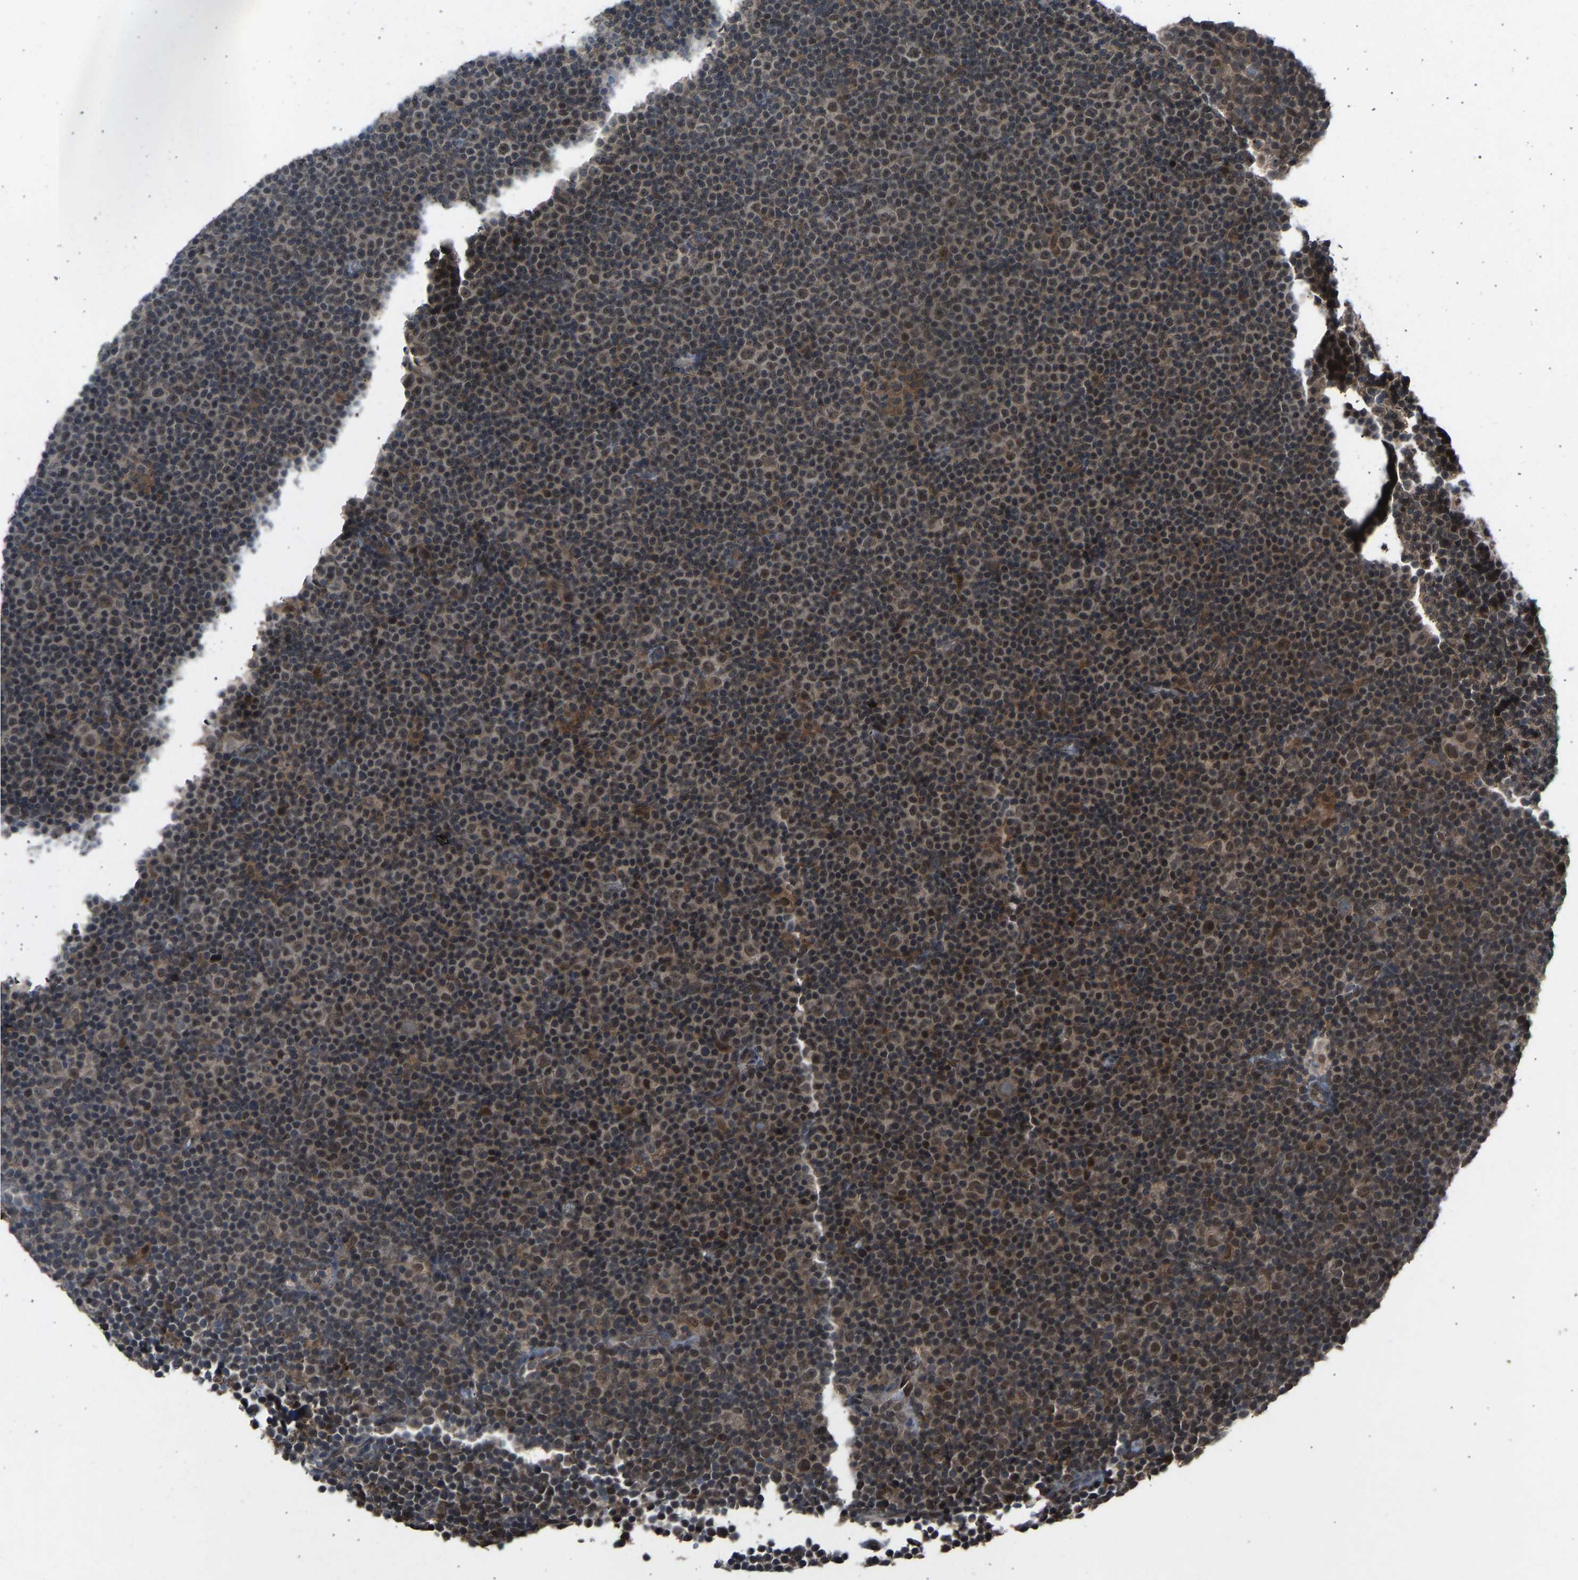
{"staining": {"intensity": "moderate", "quantity": ">75%", "location": "cytoplasmic/membranous,nuclear"}, "tissue": "lymphoma", "cell_type": "Tumor cells", "image_type": "cancer", "snomed": [{"axis": "morphology", "description": "Malignant lymphoma, non-Hodgkin's type, Low grade"}, {"axis": "topography", "description": "Lymph node"}], "caption": "The immunohistochemical stain labels moderate cytoplasmic/membranous and nuclear positivity in tumor cells of low-grade malignant lymphoma, non-Hodgkin's type tissue. (IHC, brightfield microscopy, high magnification).", "gene": "SLC43A1", "patient": {"sex": "female", "age": 67}}